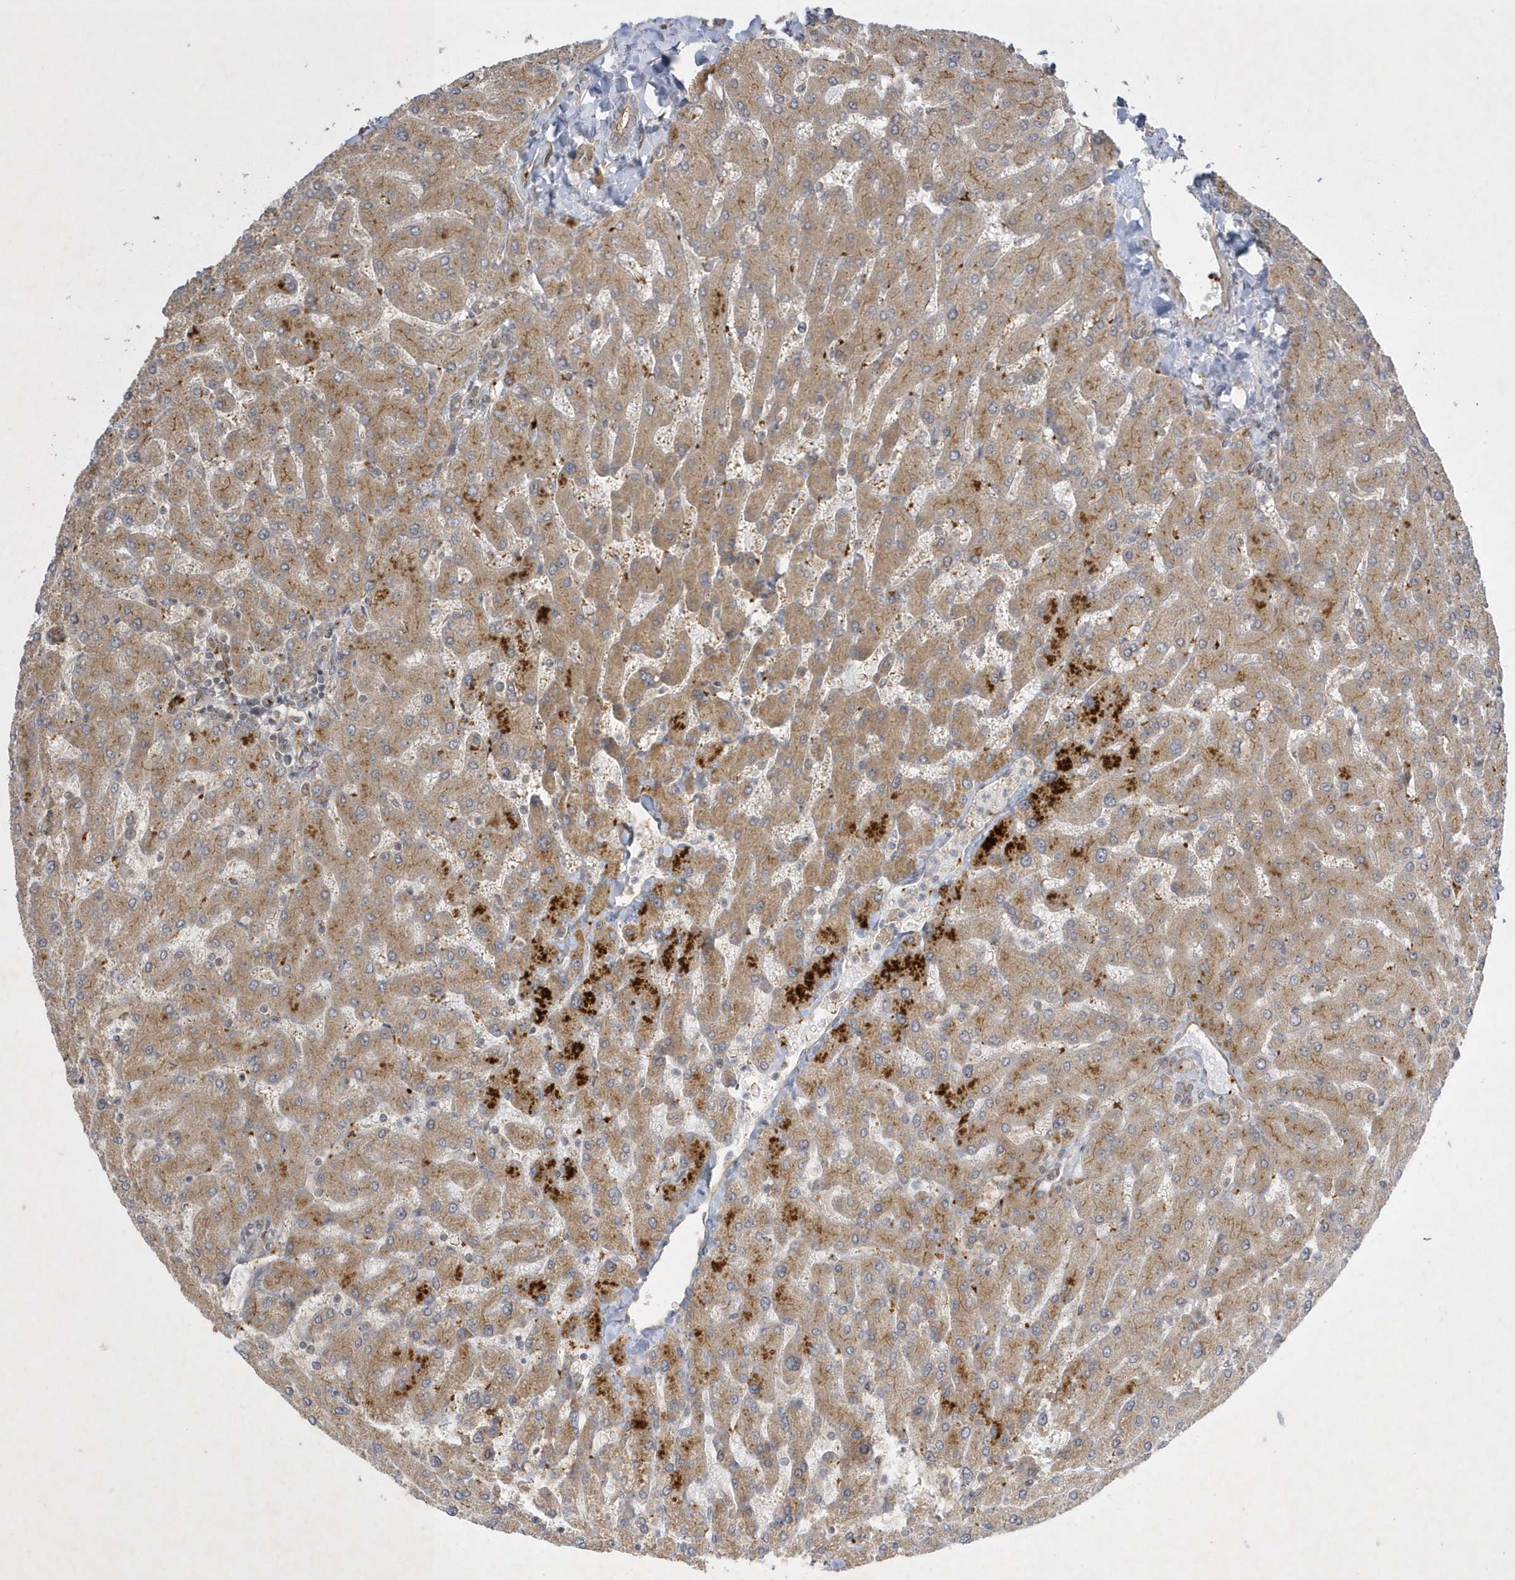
{"staining": {"intensity": "moderate", "quantity": "<25%", "location": "cytoplasmic/membranous"}, "tissue": "liver", "cell_type": "Cholangiocytes", "image_type": "normal", "snomed": [{"axis": "morphology", "description": "Normal tissue, NOS"}, {"axis": "topography", "description": "Liver"}], "caption": "Cholangiocytes demonstrate low levels of moderate cytoplasmic/membranous positivity in about <25% of cells in normal liver. The protein is shown in brown color, while the nuclei are stained blue.", "gene": "NAF1", "patient": {"sex": "male", "age": 55}}